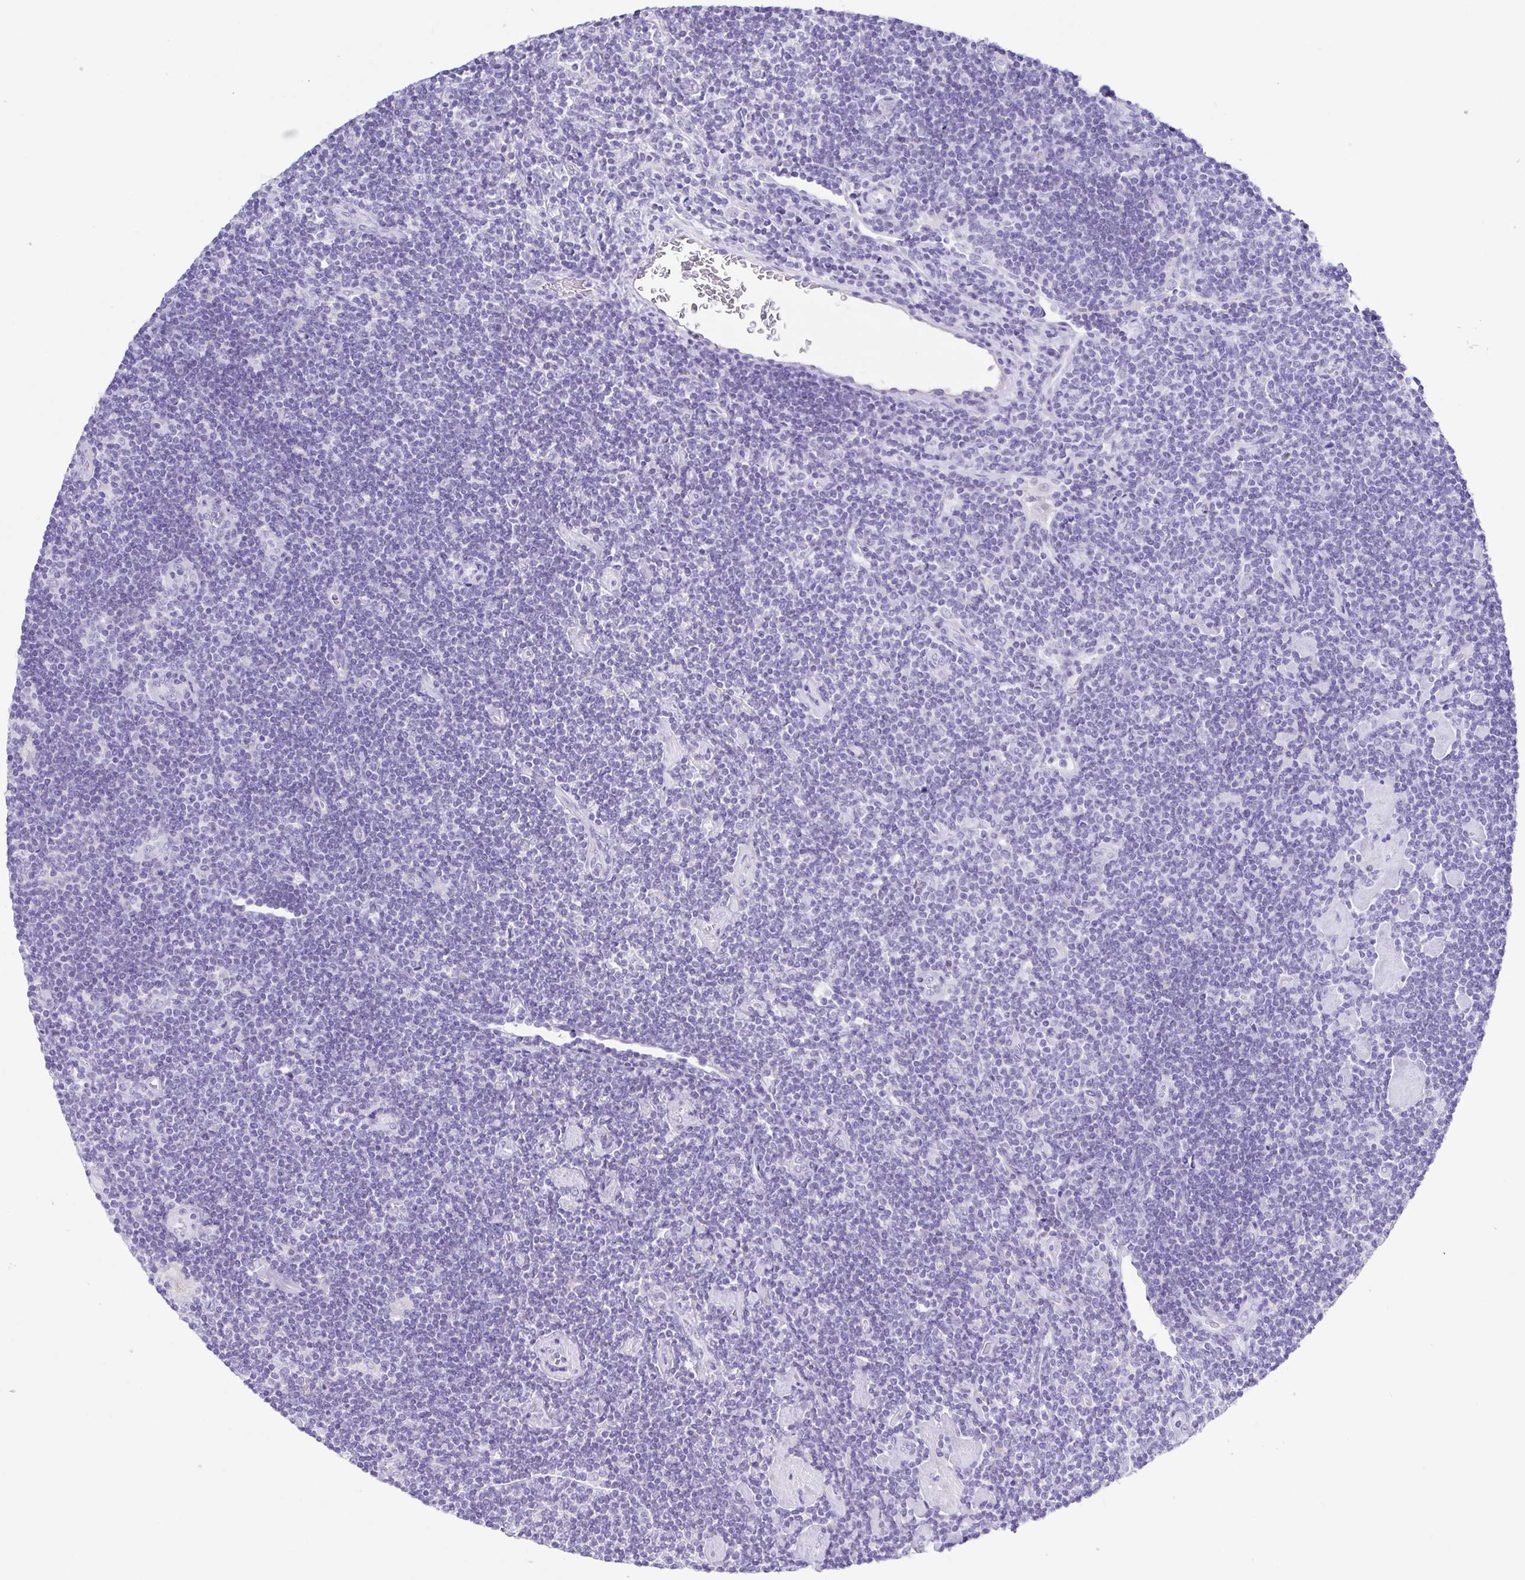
{"staining": {"intensity": "negative", "quantity": "none", "location": "none"}, "tissue": "lymphoma", "cell_type": "Tumor cells", "image_type": "cancer", "snomed": [{"axis": "morphology", "description": "Hodgkin's disease, NOS"}, {"axis": "topography", "description": "Lymph node"}], "caption": "A histopathology image of human lymphoma is negative for staining in tumor cells.", "gene": "A1BG", "patient": {"sex": "male", "age": 40}}